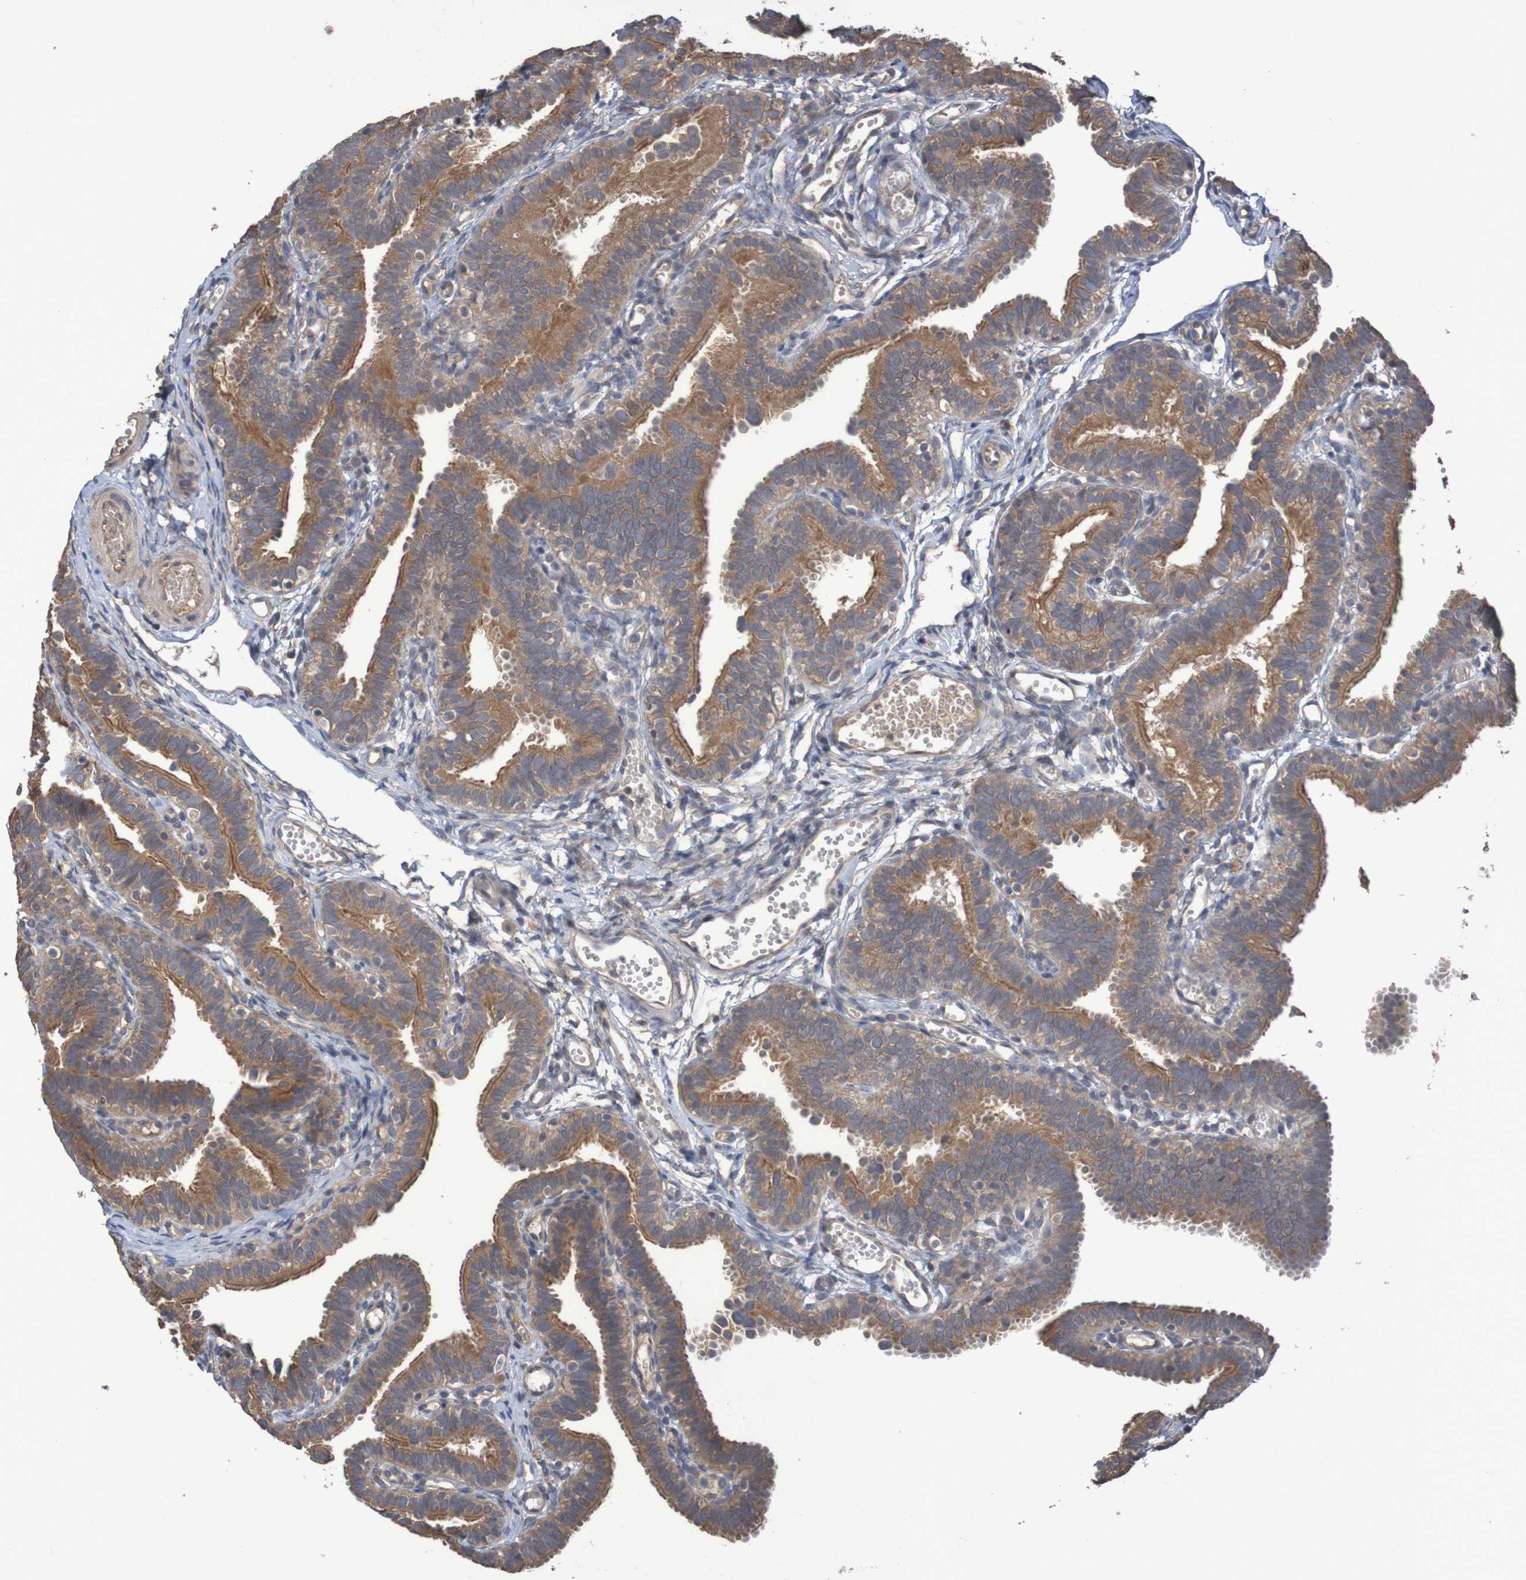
{"staining": {"intensity": "moderate", "quantity": ">75%", "location": "cytoplasmic/membranous"}, "tissue": "fallopian tube", "cell_type": "Glandular cells", "image_type": "normal", "snomed": [{"axis": "morphology", "description": "Normal tissue, NOS"}, {"axis": "topography", "description": "Fallopian tube"}, {"axis": "topography", "description": "Placenta"}], "caption": "IHC image of unremarkable fallopian tube: human fallopian tube stained using immunohistochemistry shows medium levels of moderate protein expression localized specifically in the cytoplasmic/membranous of glandular cells, appearing as a cytoplasmic/membranous brown color.", "gene": "PHYH", "patient": {"sex": "female", "age": 34}}